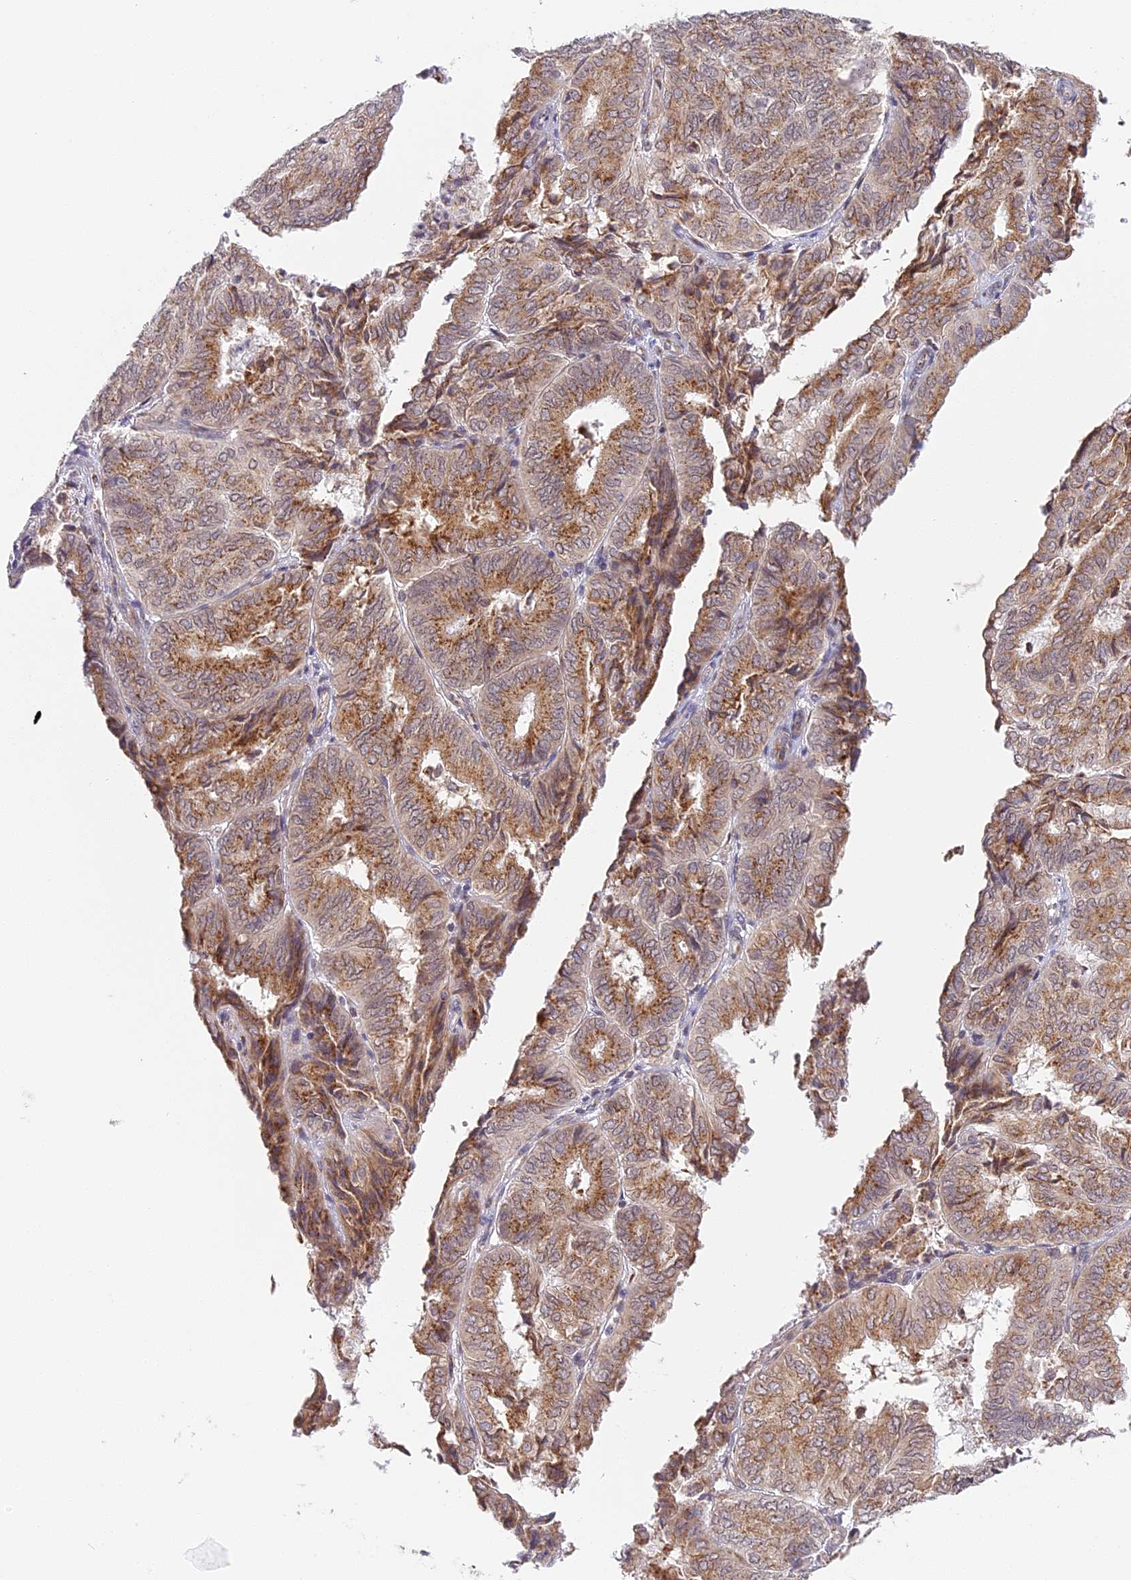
{"staining": {"intensity": "moderate", "quantity": ">75%", "location": "cytoplasmic/membranous"}, "tissue": "endometrial cancer", "cell_type": "Tumor cells", "image_type": "cancer", "snomed": [{"axis": "morphology", "description": "Adenocarcinoma, NOS"}, {"axis": "topography", "description": "Uterus"}], "caption": "Immunohistochemical staining of endometrial cancer (adenocarcinoma) demonstrates medium levels of moderate cytoplasmic/membranous positivity in about >75% of tumor cells.", "gene": "HEATR5B", "patient": {"sex": "female", "age": 60}}